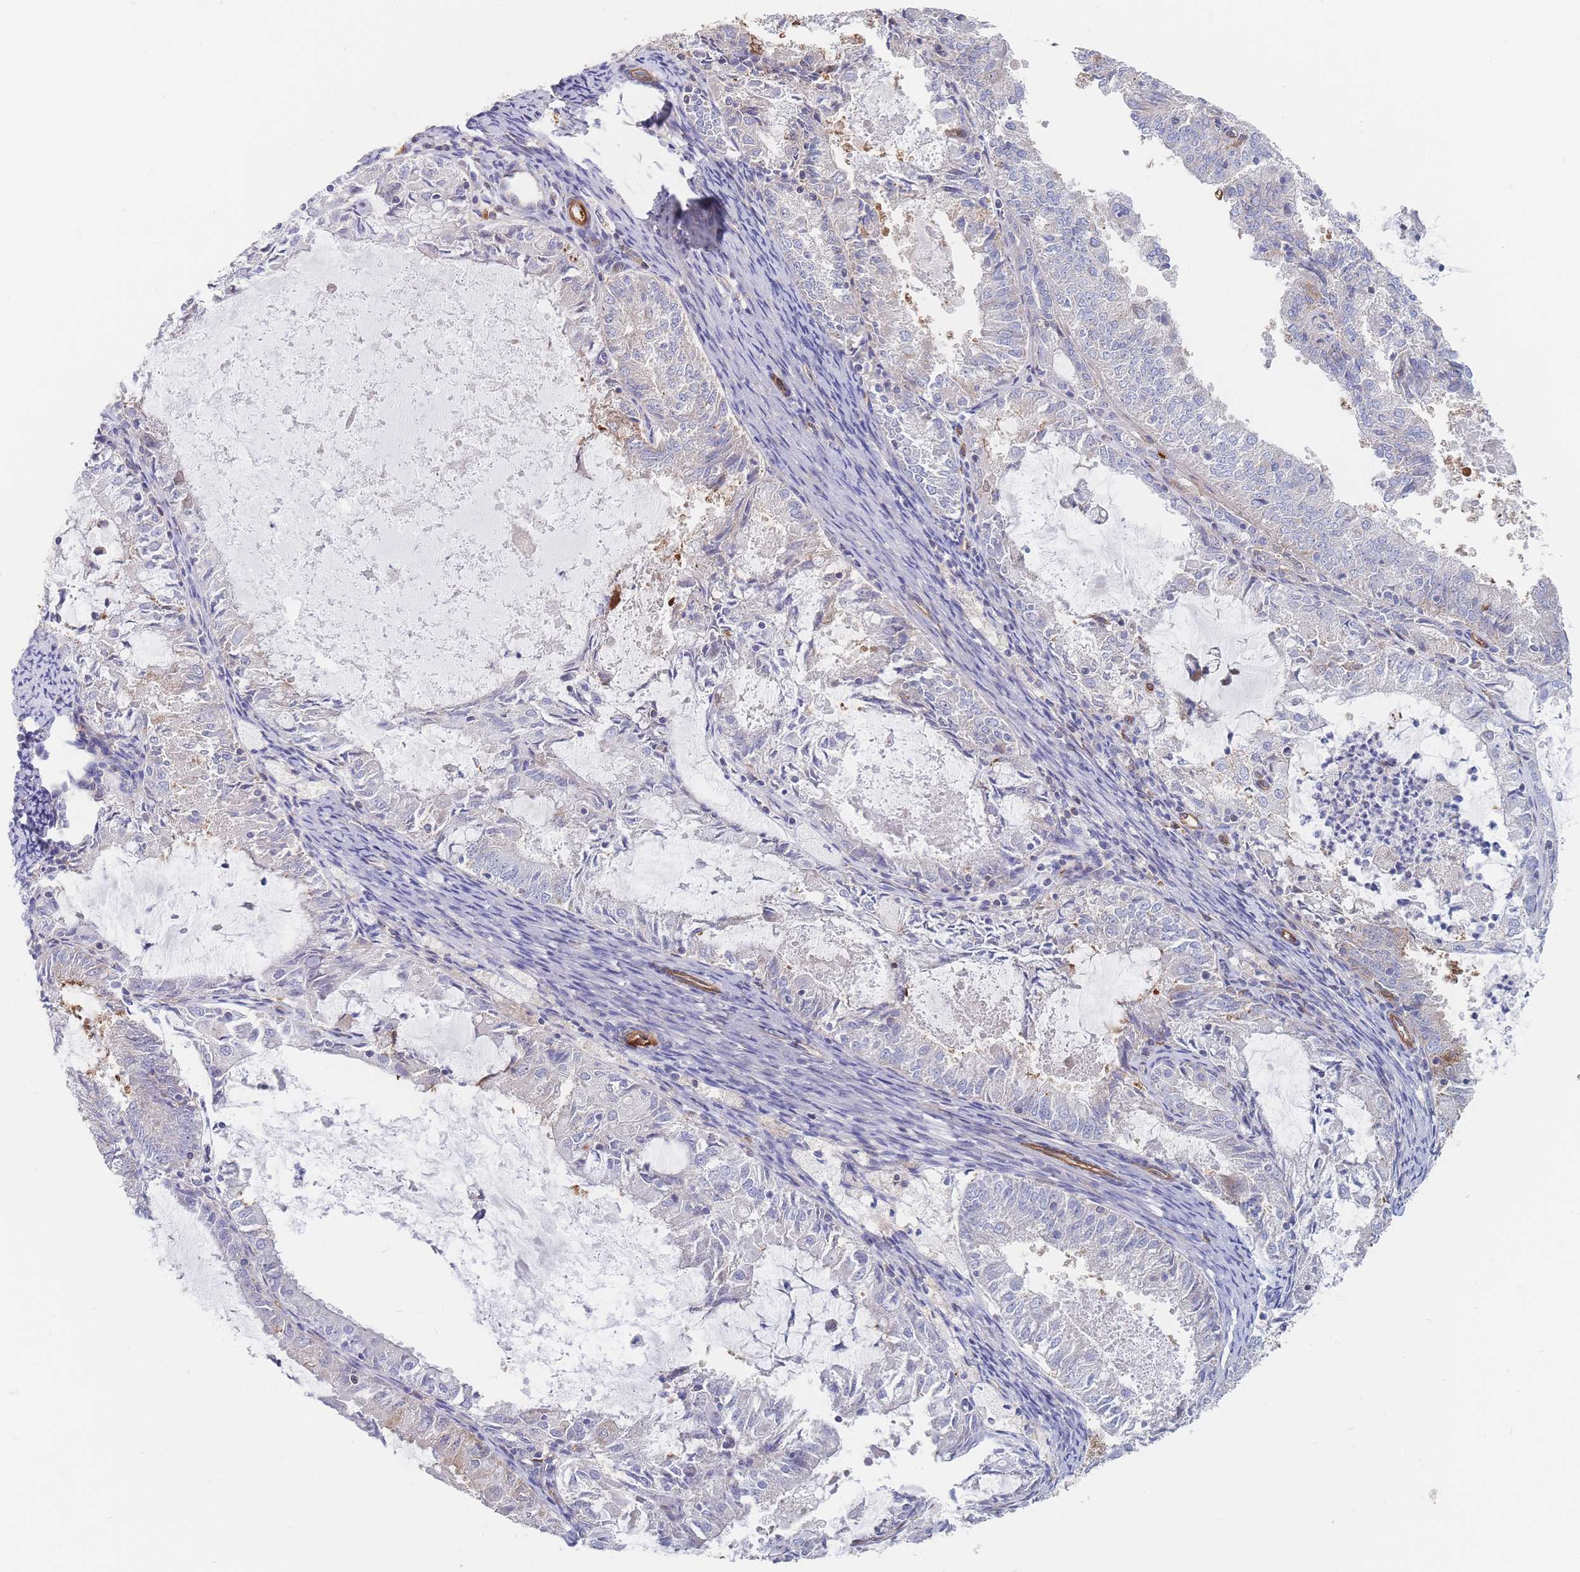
{"staining": {"intensity": "moderate", "quantity": "<25%", "location": "cytoplasmic/membranous"}, "tissue": "endometrial cancer", "cell_type": "Tumor cells", "image_type": "cancer", "snomed": [{"axis": "morphology", "description": "Adenocarcinoma, NOS"}, {"axis": "topography", "description": "Endometrium"}], "caption": "The image exhibits a brown stain indicating the presence of a protein in the cytoplasmic/membranous of tumor cells in endometrial adenocarcinoma.", "gene": "G6PC1", "patient": {"sex": "female", "age": 57}}